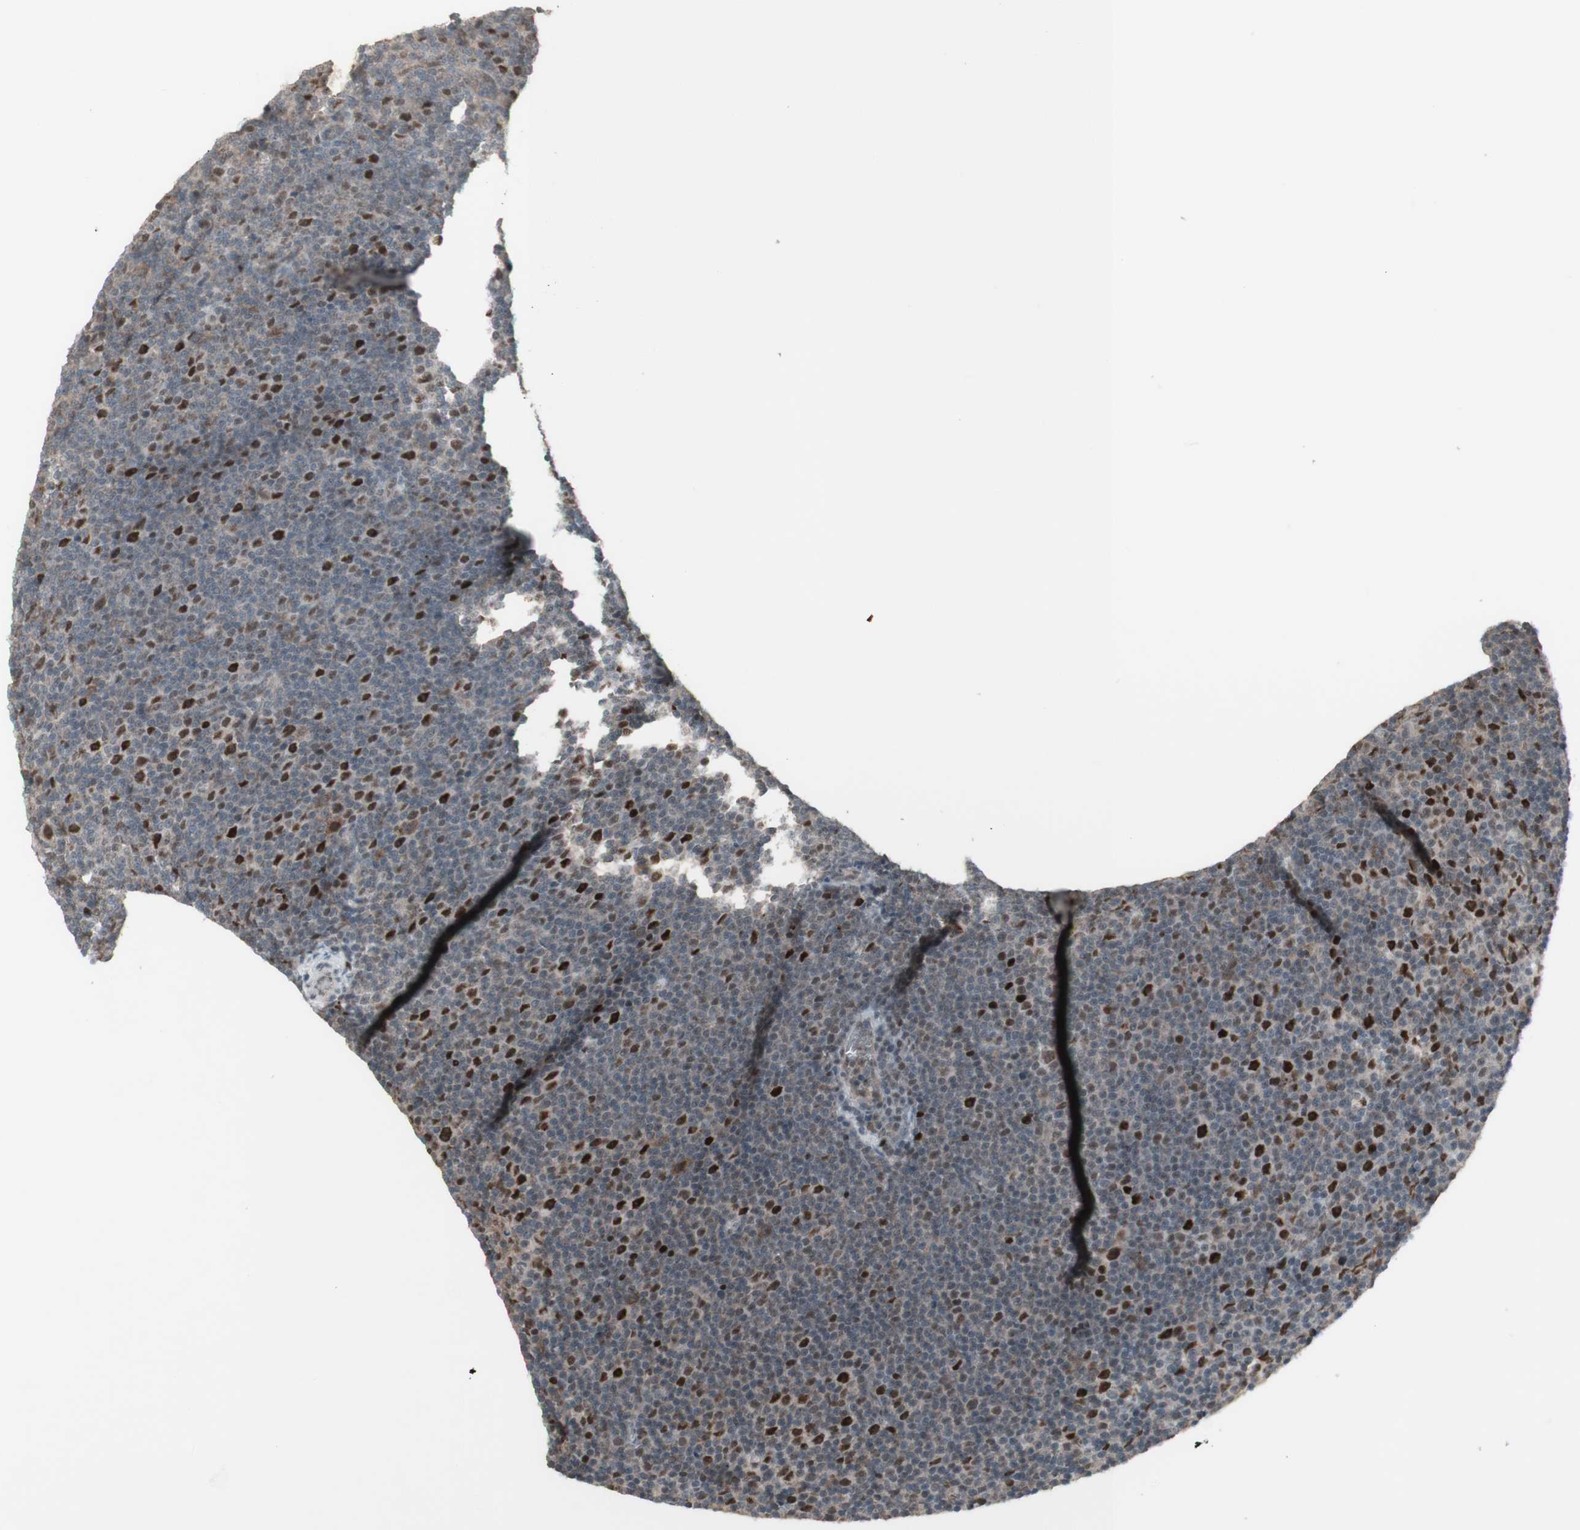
{"staining": {"intensity": "strong", "quantity": ">75%", "location": "nuclear"}, "tissue": "lymphoma", "cell_type": "Tumor cells", "image_type": "cancer", "snomed": [{"axis": "morphology", "description": "Malignant lymphoma, non-Hodgkin's type, Low grade"}, {"axis": "topography", "description": "Lymph node"}], "caption": "Malignant lymphoma, non-Hodgkin's type (low-grade) stained with DAB immunohistochemistry shows high levels of strong nuclear staining in approximately >75% of tumor cells.", "gene": "MSH6", "patient": {"sex": "female", "age": 67}}